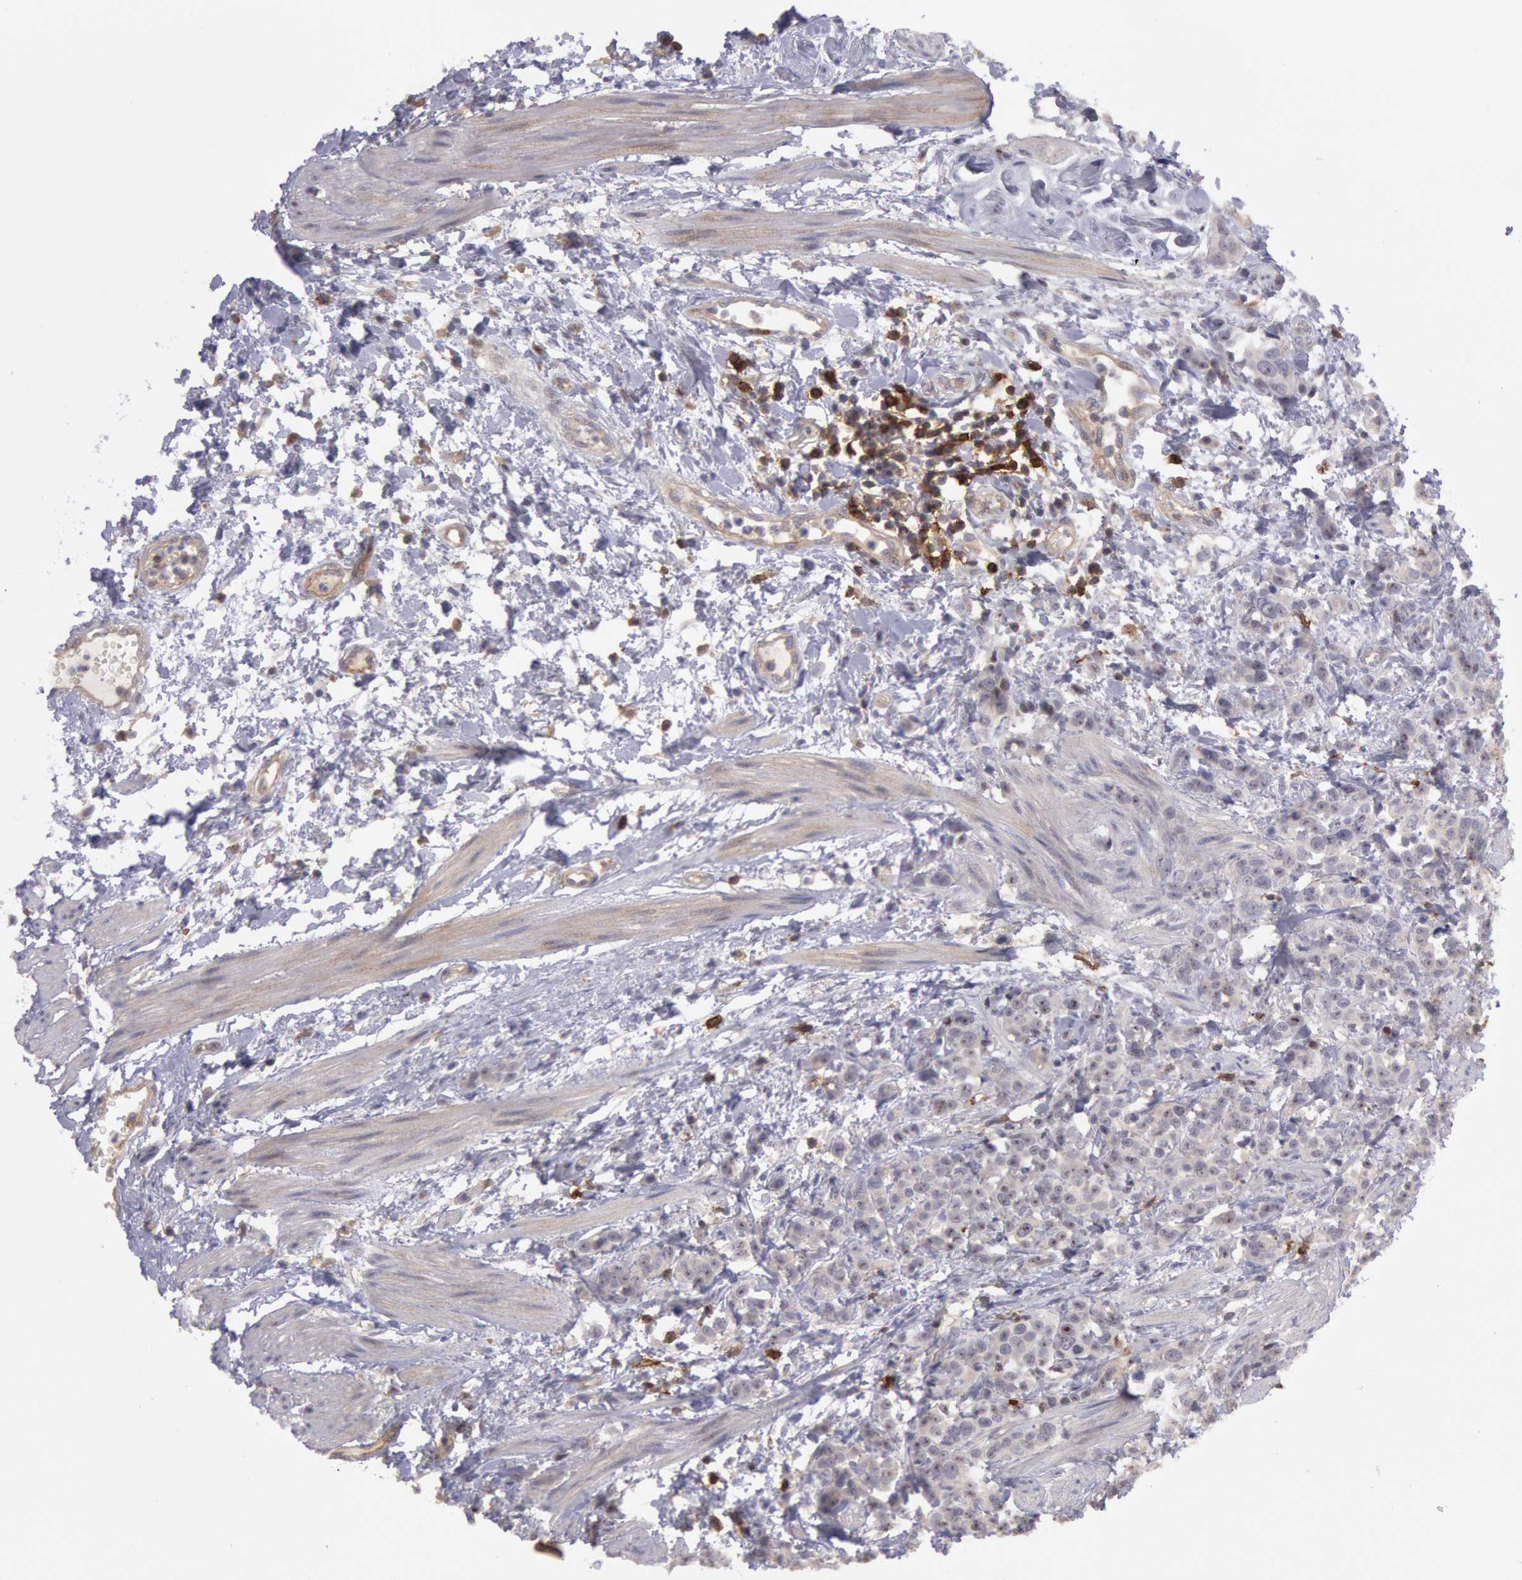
{"staining": {"intensity": "weak", "quantity": ">75%", "location": "cytoplasmic/membranous"}, "tissue": "urothelial cancer", "cell_type": "Tumor cells", "image_type": "cancer", "snomed": [{"axis": "morphology", "description": "Urothelial carcinoma, High grade"}, {"axis": "topography", "description": "Urinary bladder"}], "caption": "Immunohistochemistry image of neoplastic tissue: human urothelial cancer stained using immunohistochemistry demonstrates low levels of weak protein expression localized specifically in the cytoplasmic/membranous of tumor cells, appearing as a cytoplasmic/membranous brown color.", "gene": "TRIB2", "patient": {"sex": "male", "age": 56}}